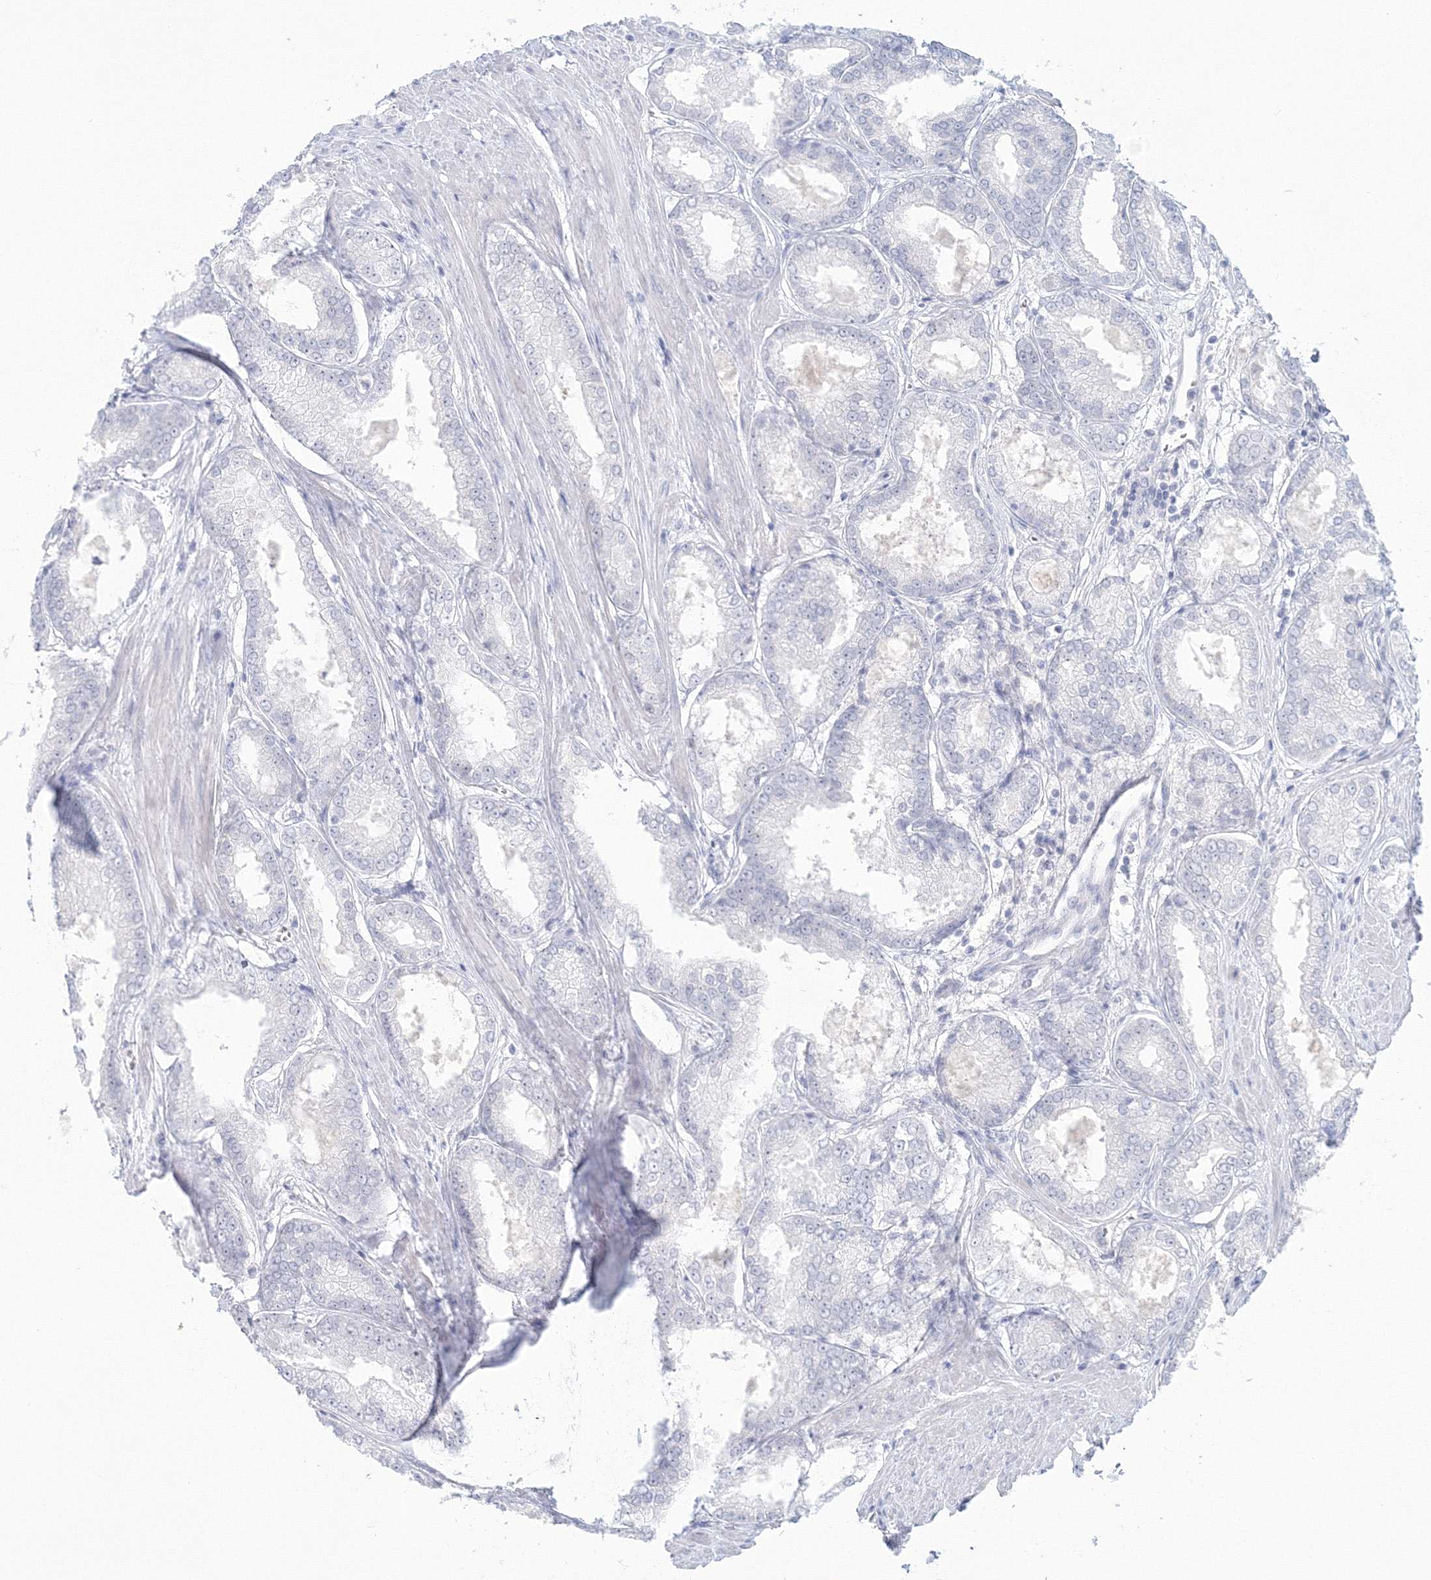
{"staining": {"intensity": "negative", "quantity": "none", "location": "none"}, "tissue": "prostate cancer", "cell_type": "Tumor cells", "image_type": "cancer", "snomed": [{"axis": "morphology", "description": "Adenocarcinoma, Low grade"}, {"axis": "topography", "description": "Prostate"}], "caption": "IHC histopathology image of neoplastic tissue: prostate low-grade adenocarcinoma stained with DAB demonstrates no significant protein staining in tumor cells. Brightfield microscopy of immunohistochemistry stained with DAB (3,3'-diaminobenzidine) (brown) and hematoxylin (blue), captured at high magnification.", "gene": "VSIG1", "patient": {"sex": "male", "age": 64}}